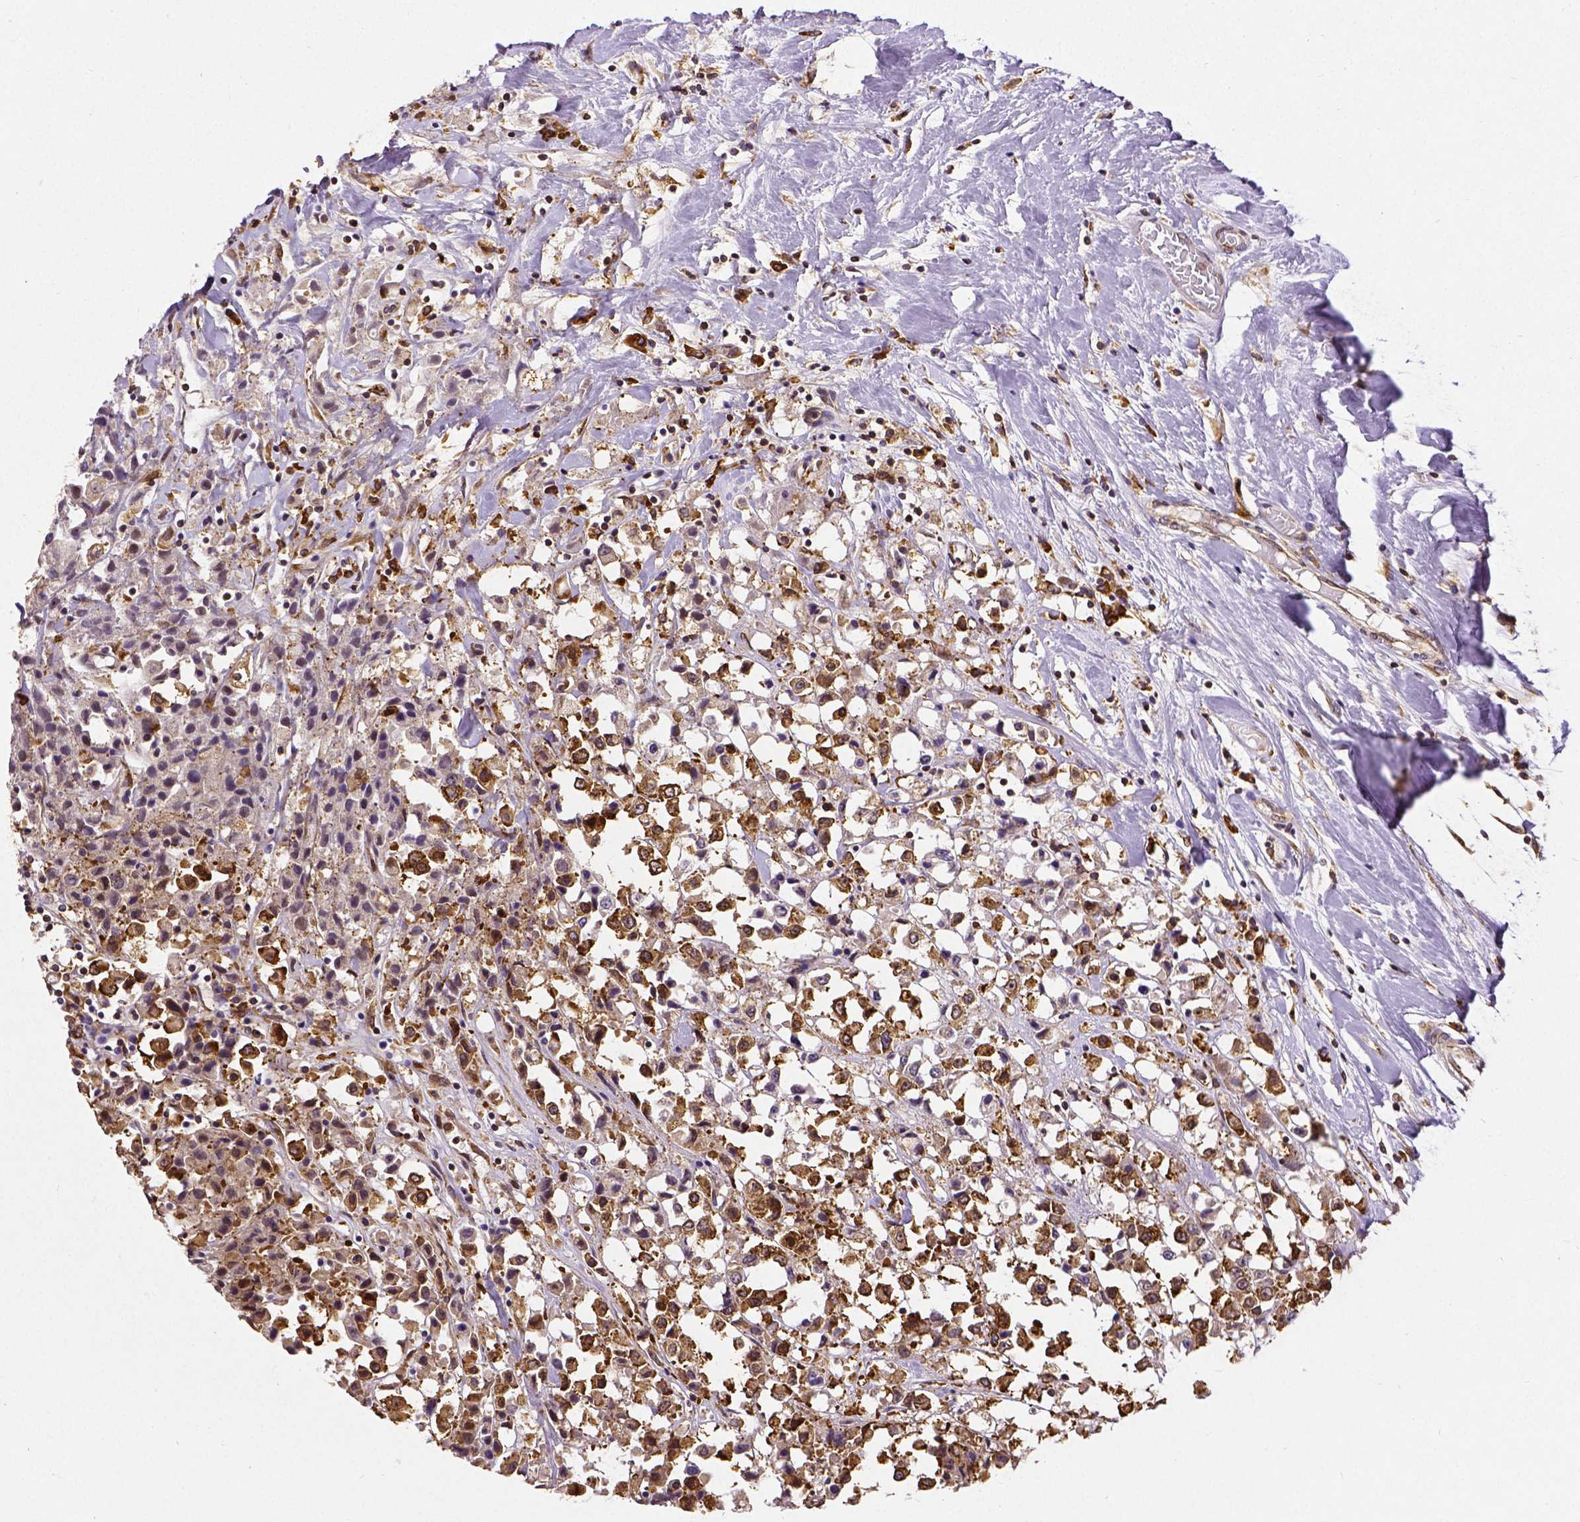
{"staining": {"intensity": "strong", "quantity": ">75%", "location": "cytoplasmic/membranous"}, "tissue": "breast cancer", "cell_type": "Tumor cells", "image_type": "cancer", "snomed": [{"axis": "morphology", "description": "Duct carcinoma"}, {"axis": "topography", "description": "Breast"}], "caption": "An image showing strong cytoplasmic/membranous staining in approximately >75% of tumor cells in breast invasive ductal carcinoma, as visualized by brown immunohistochemical staining.", "gene": "MTDH", "patient": {"sex": "female", "age": 61}}